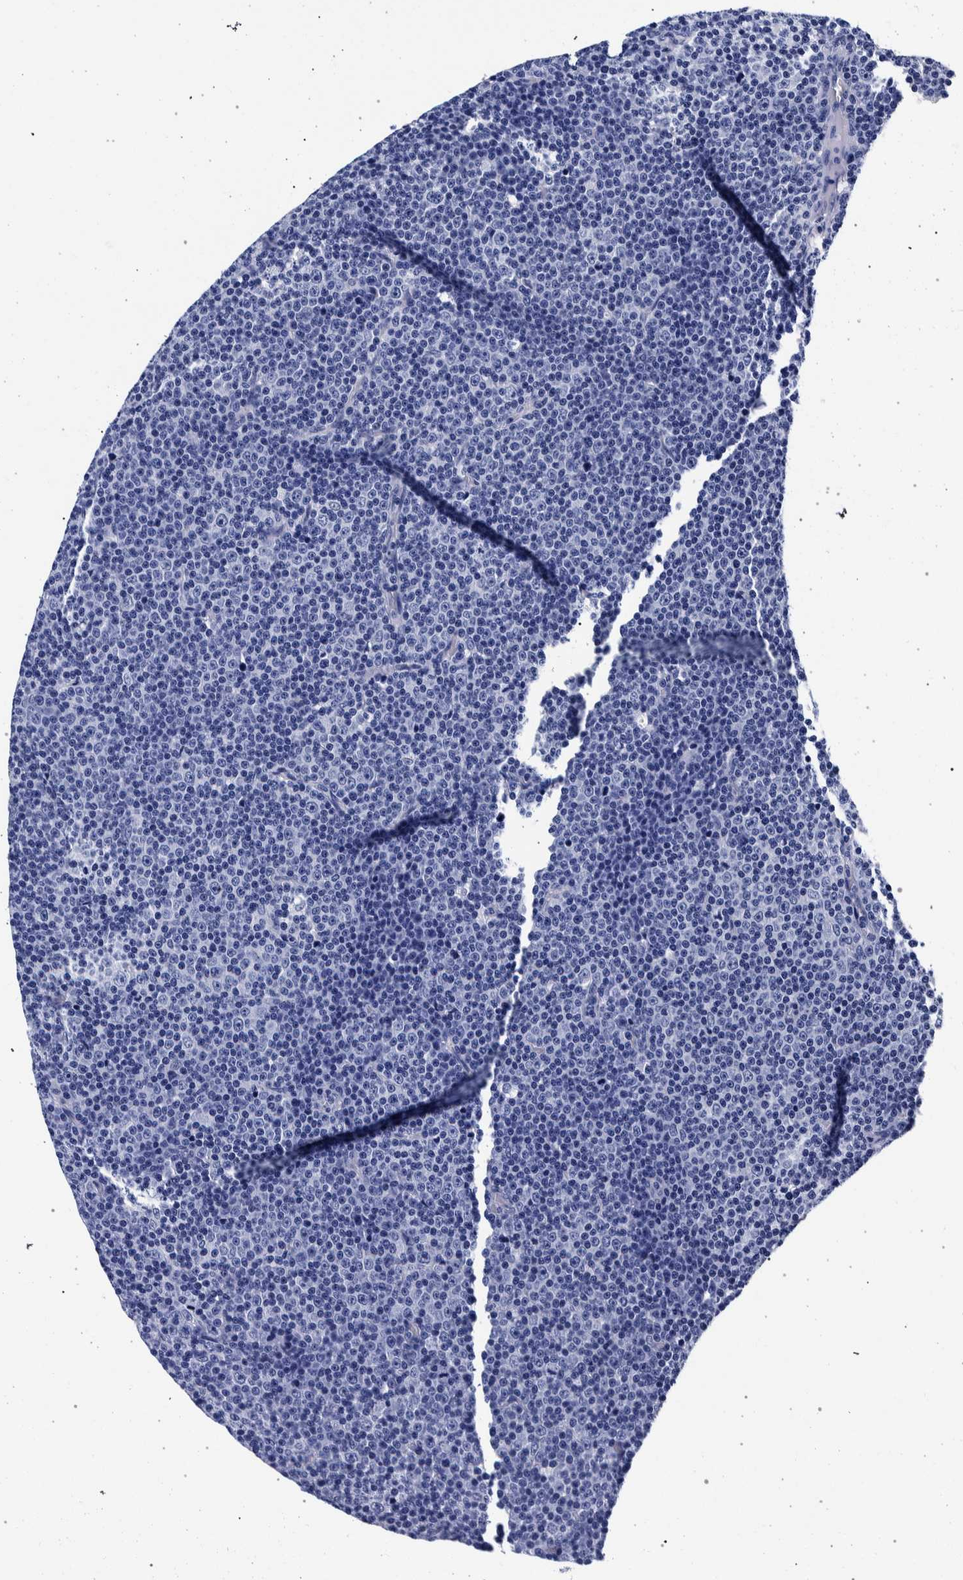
{"staining": {"intensity": "negative", "quantity": "none", "location": "none"}, "tissue": "lymphoma", "cell_type": "Tumor cells", "image_type": "cancer", "snomed": [{"axis": "morphology", "description": "Malignant lymphoma, non-Hodgkin's type, Low grade"}, {"axis": "topography", "description": "Lymph node"}], "caption": "Low-grade malignant lymphoma, non-Hodgkin's type was stained to show a protein in brown. There is no significant positivity in tumor cells. (Stains: DAB immunohistochemistry (IHC) with hematoxylin counter stain, Microscopy: brightfield microscopy at high magnification).", "gene": "NIBAN2", "patient": {"sex": "female", "age": 67}}